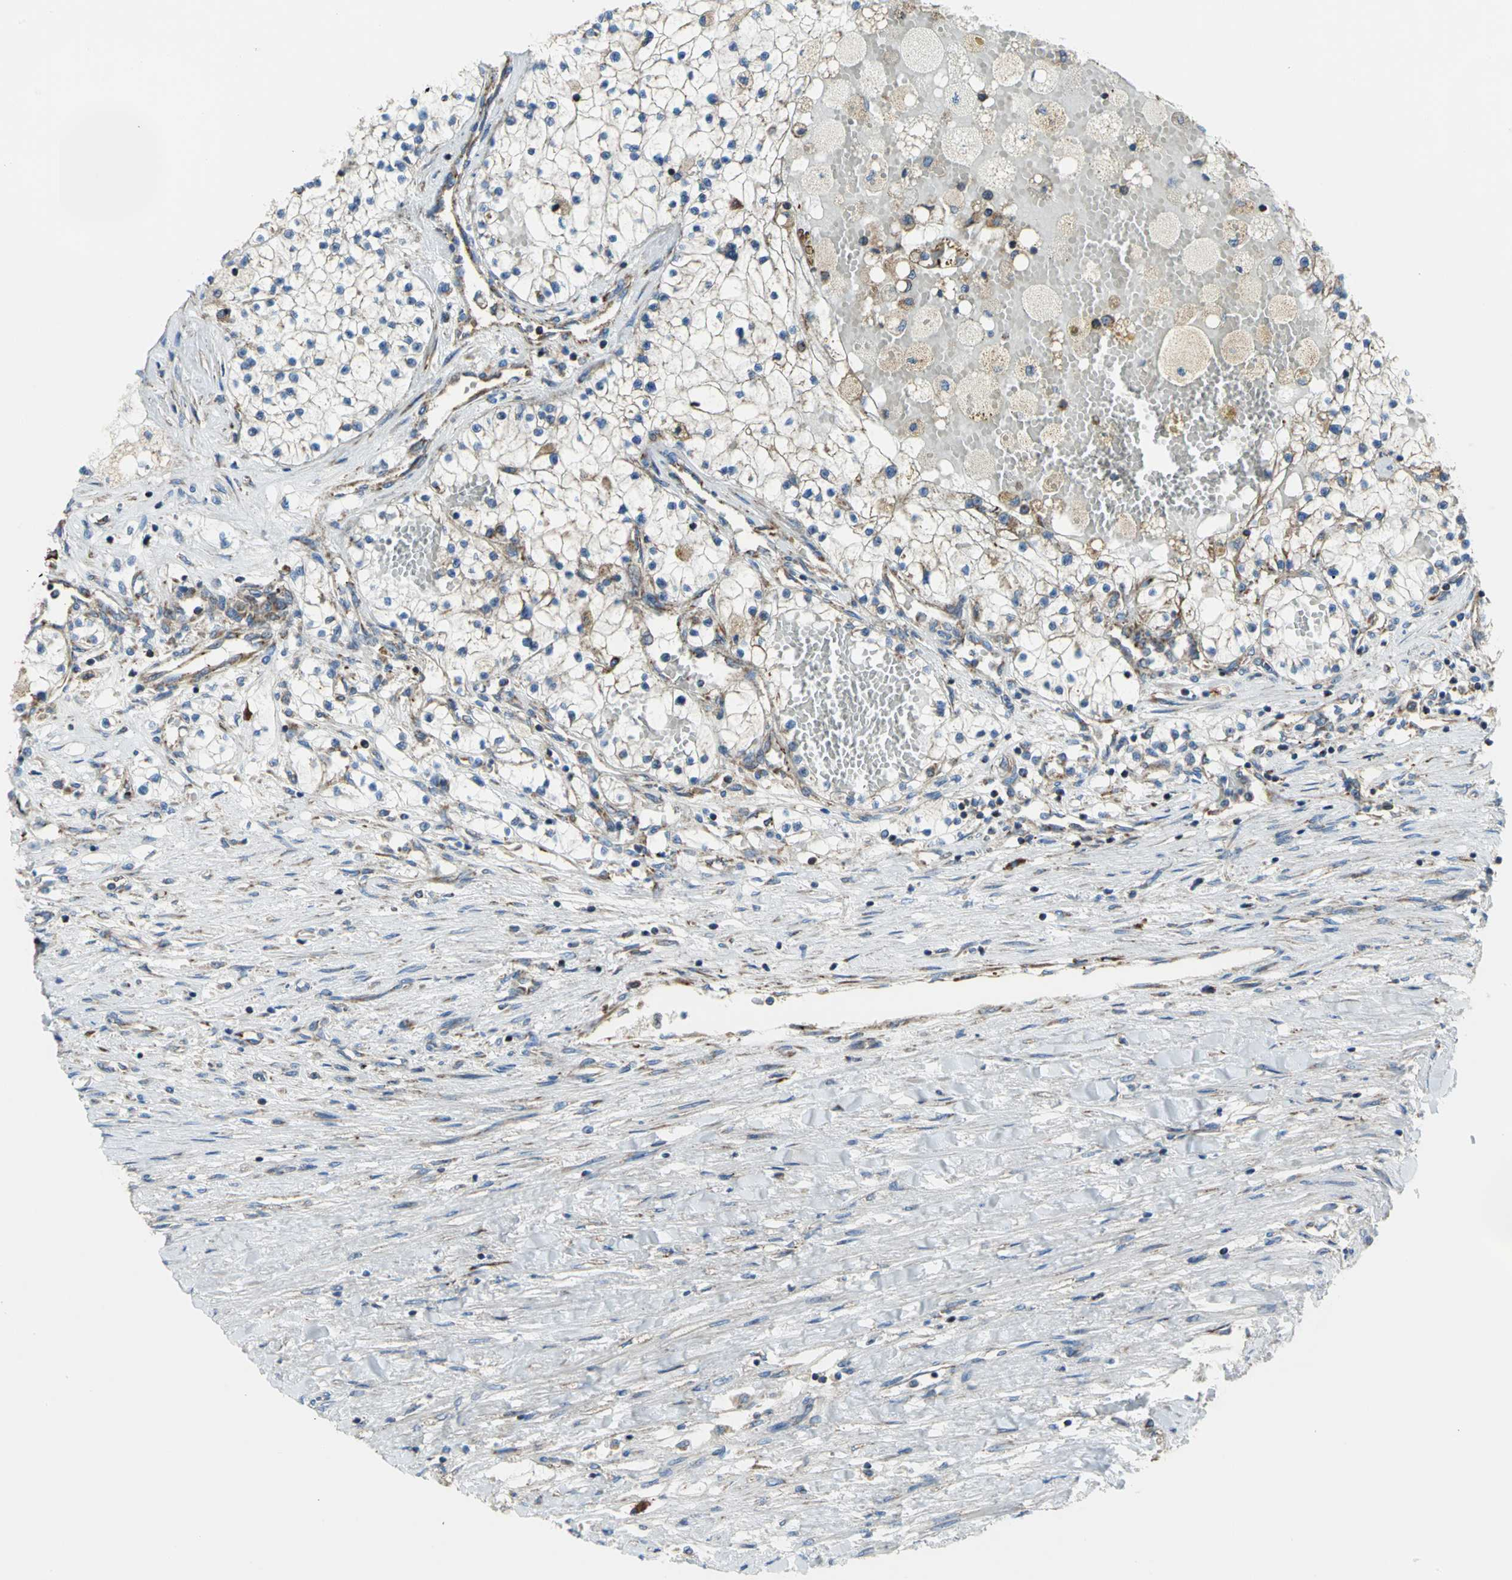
{"staining": {"intensity": "moderate", "quantity": "<25%", "location": "cytoplasmic/membranous"}, "tissue": "renal cancer", "cell_type": "Tumor cells", "image_type": "cancer", "snomed": [{"axis": "morphology", "description": "Adenocarcinoma, NOS"}, {"axis": "topography", "description": "Kidney"}], "caption": "The histopathology image exhibits staining of renal adenocarcinoma, revealing moderate cytoplasmic/membranous protein staining (brown color) within tumor cells. Immunohistochemistry (ihc) stains the protein in brown and the nuclei are stained blue.", "gene": "TULP4", "patient": {"sex": "male", "age": 68}}